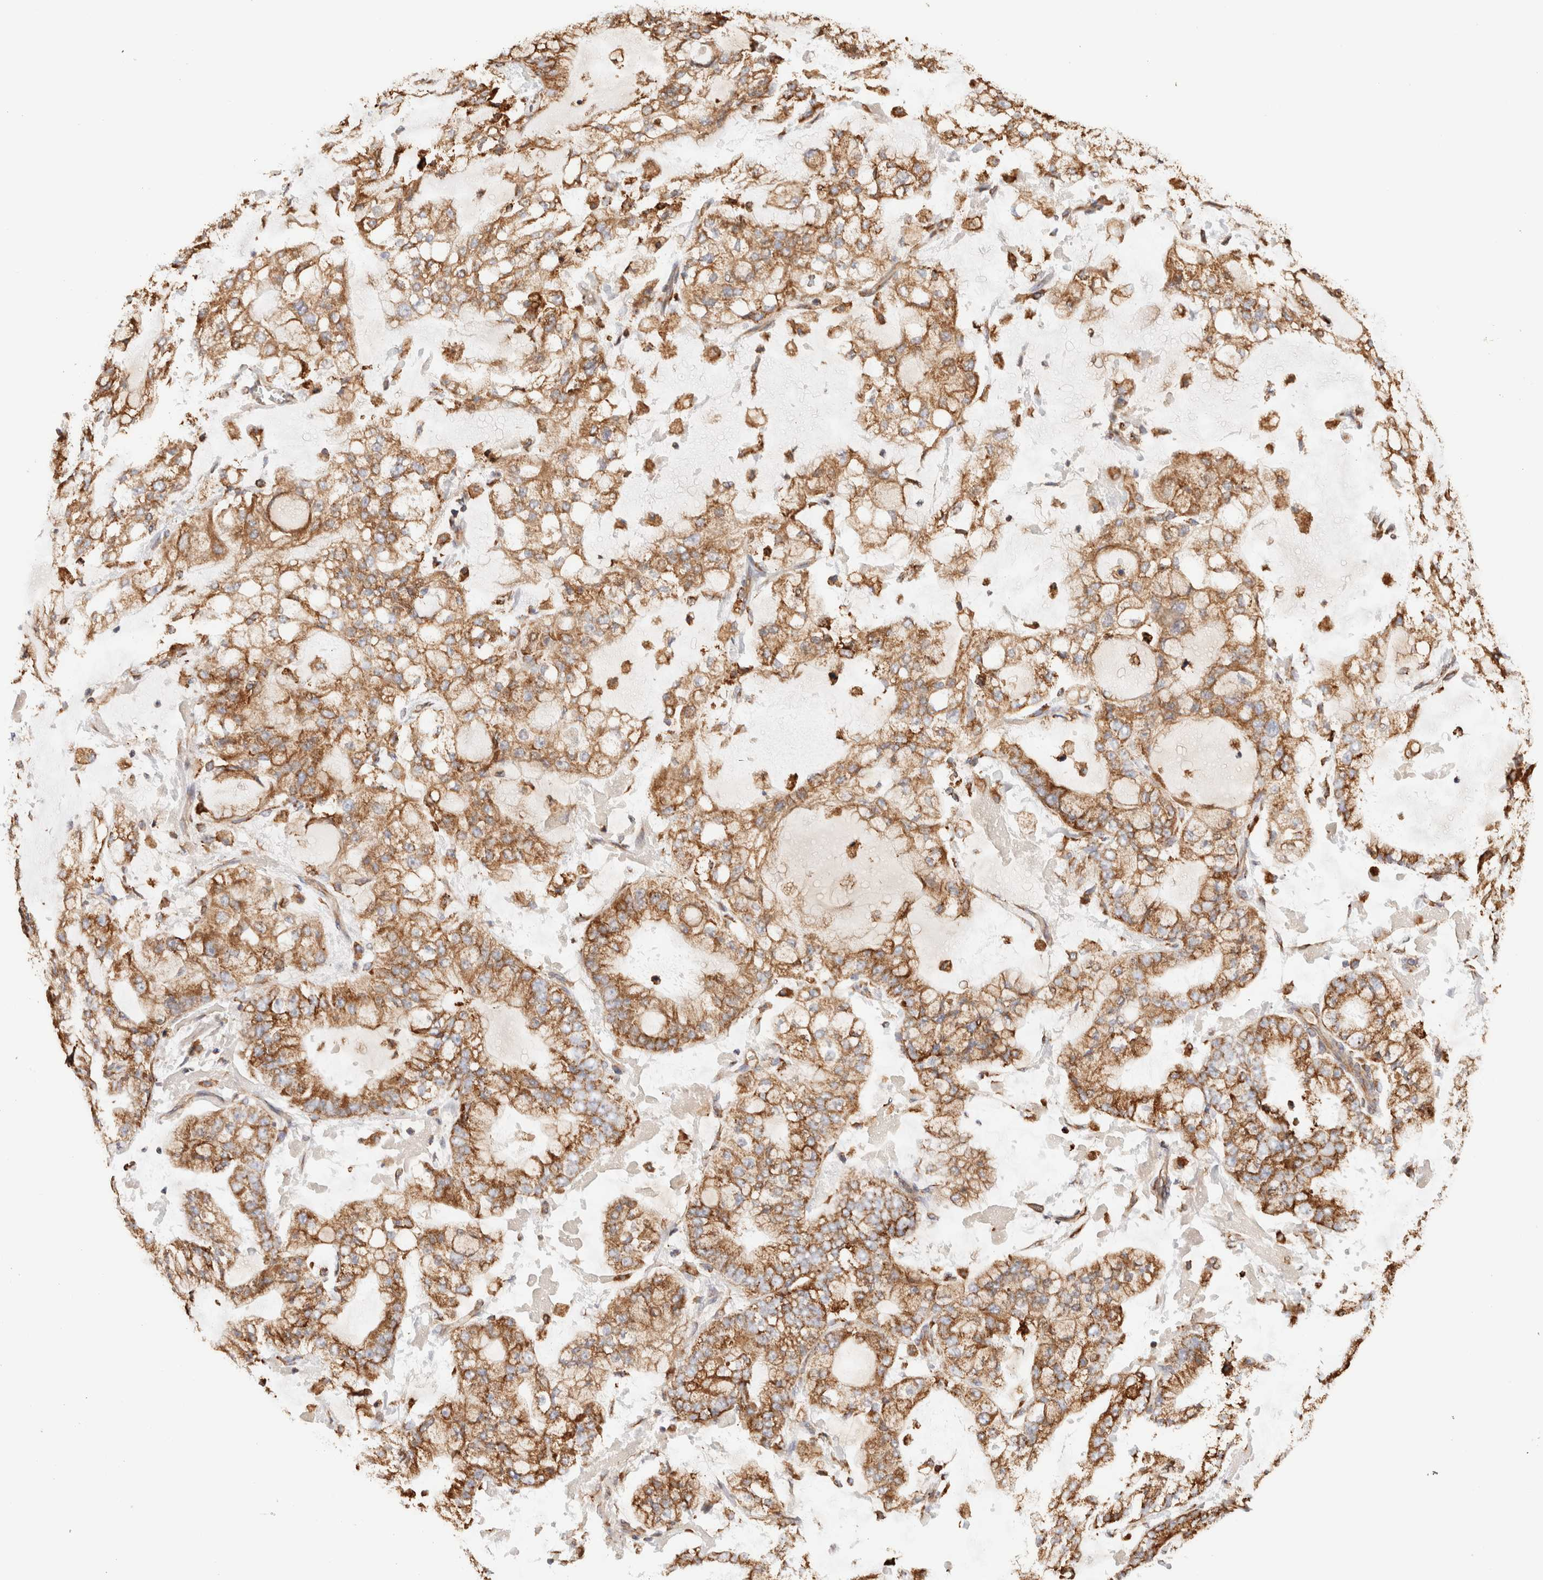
{"staining": {"intensity": "moderate", "quantity": ">75%", "location": "cytoplasmic/membranous"}, "tissue": "stomach cancer", "cell_type": "Tumor cells", "image_type": "cancer", "snomed": [{"axis": "morphology", "description": "Adenocarcinoma, NOS"}, {"axis": "topography", "description": "Stomach"}], "caption": "Stomach adenocarcinoma tissue demonstrates moderate cytoplasmic/membranous positivity in about >75% of tumor cells, visualized by immunohistochemistry.", "gene": "FER", "patient": {"sex": "male", "age": 76}}